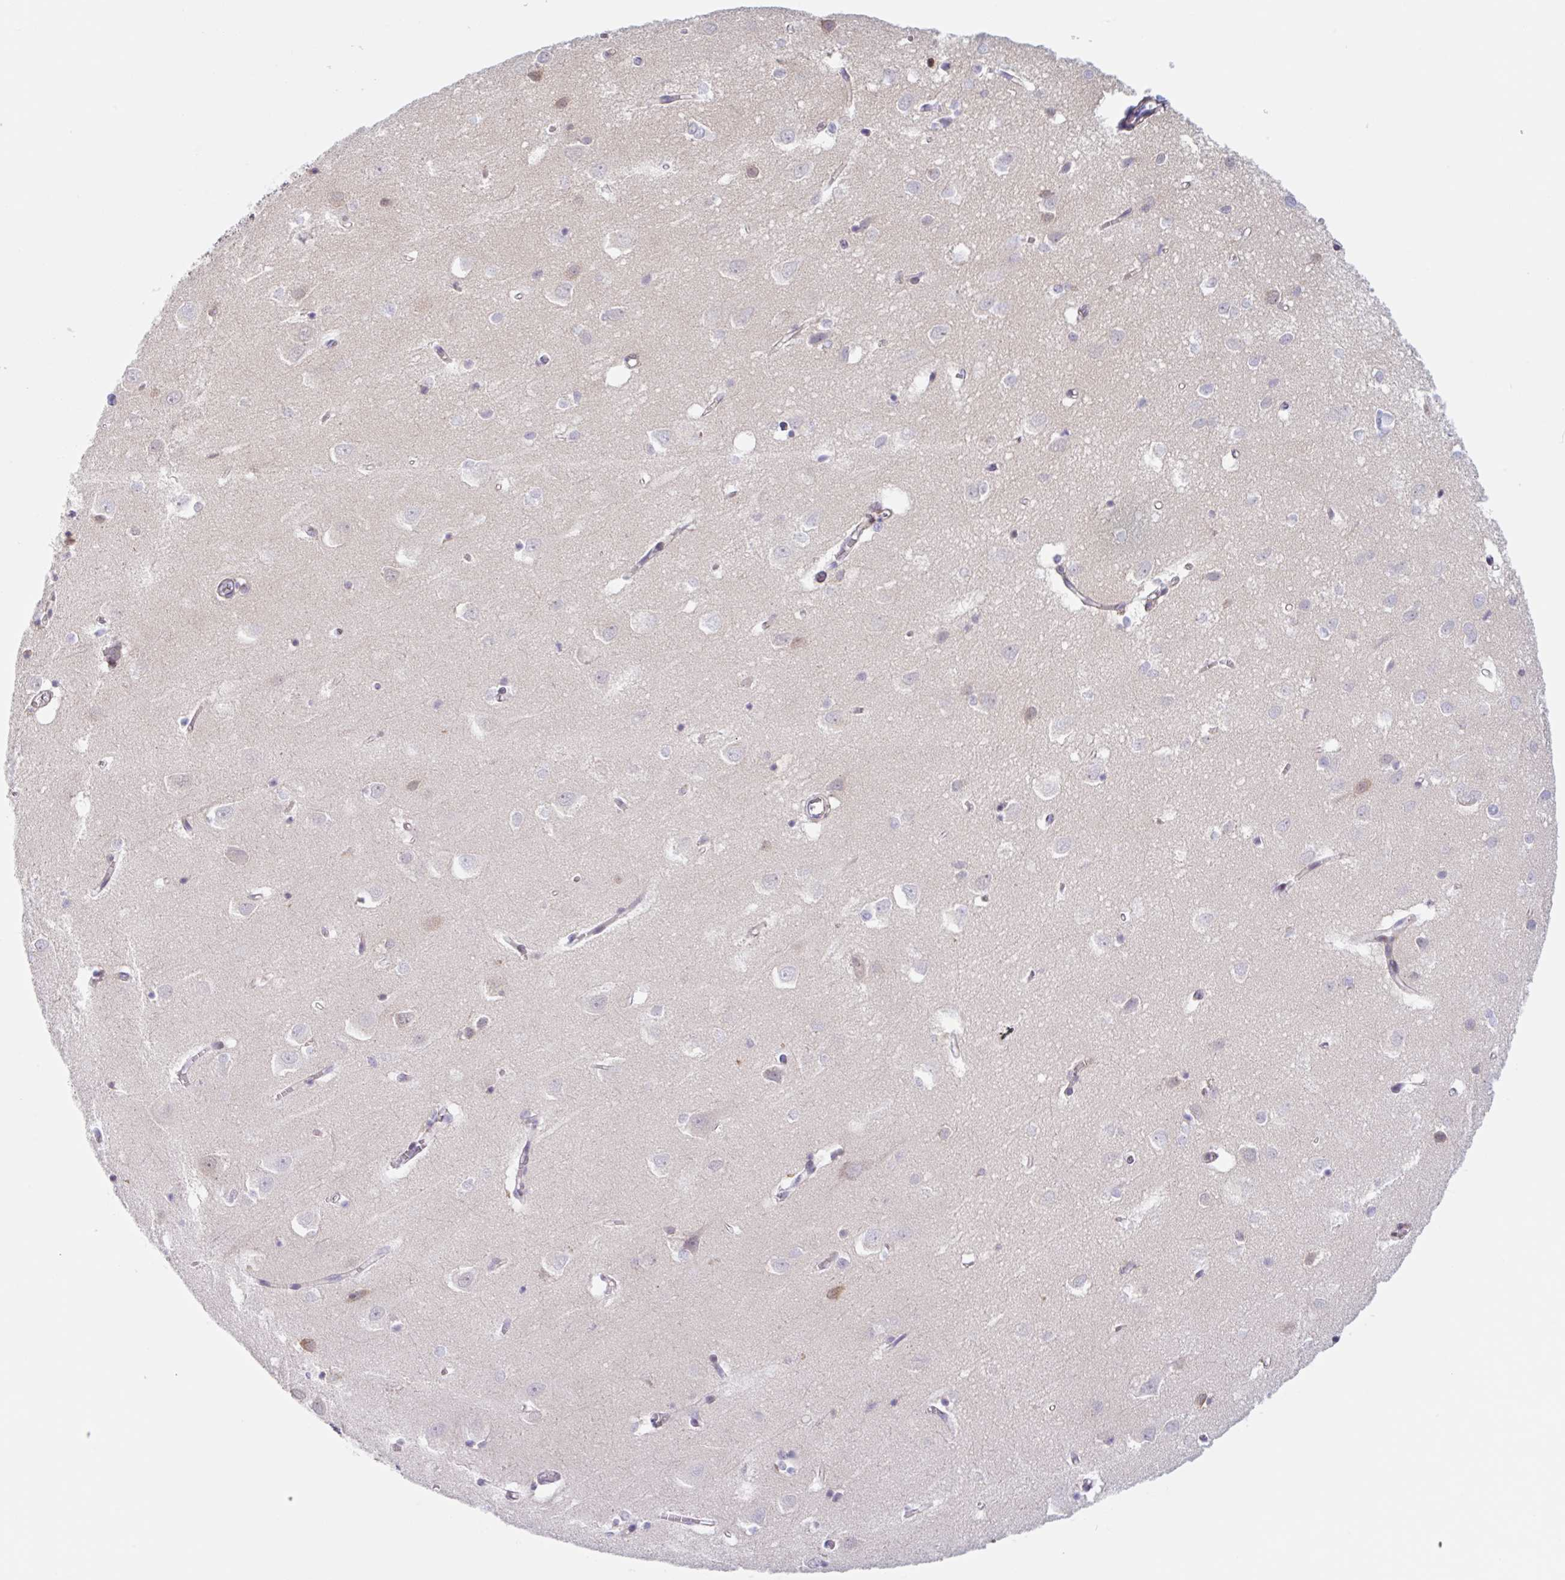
{"staining": {"intensity": "negative", "quantity": "none", "location": "none"}, "tissue": "cerebral cortex", "cell_type": "Endothelial cells", "image_type": "normal", "snomed": [{"axis": "morphology", "description": "Normal tissue, NOS"}, {"axis": "topography", "description": "Cerebral cortex"}], "caption": "The immunohistochemistry (IHC) micrograph has no significant staining in endothelial cells of cerebral cortex. (Stains: DAB IHC with hematoxylin counter stain, Microscopy: brightfield microscopy at high magnification).", "gene": "TBPL2", "patient": {"sex": "male", "age": 70}}